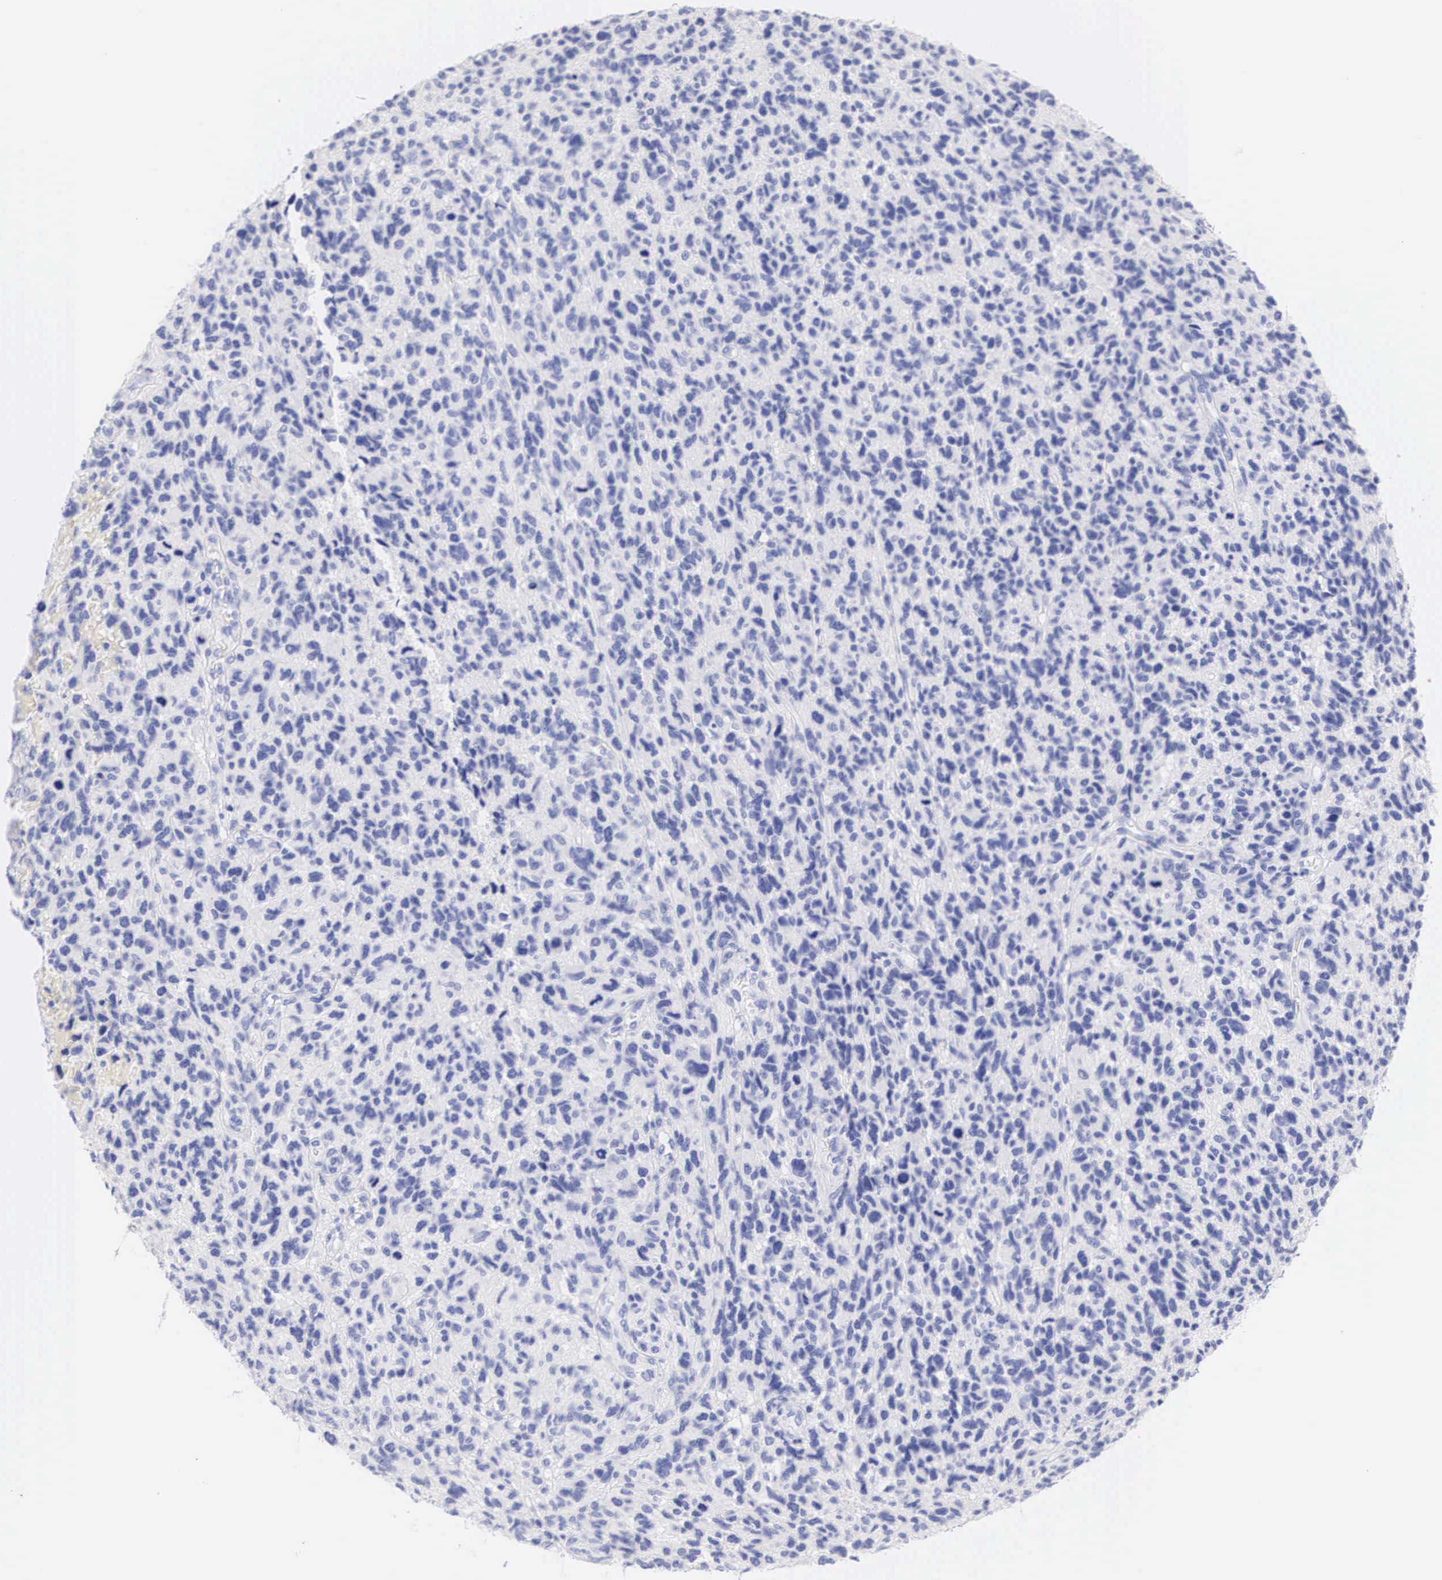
{"staining": {"intensity": "negative", "quantity": "none", "location": "none"}, "tissue": "glioma", "cell_type": "Tumor cells", "image_type": "cancer", "snomed": [{"axis": "morphology", "description": "Glioma, malignant, High grade"}, {"axis": "topography", "description": "Brain"}], "caption": "The image demonstrates no staining of tumor cells in high-grade glioma (malignant). (DAB immunohistochemistry visualized using brightfield microscopy, high magnification).", "gene": "ERBB2", "patient": {"sex": "male", "age": 77}}